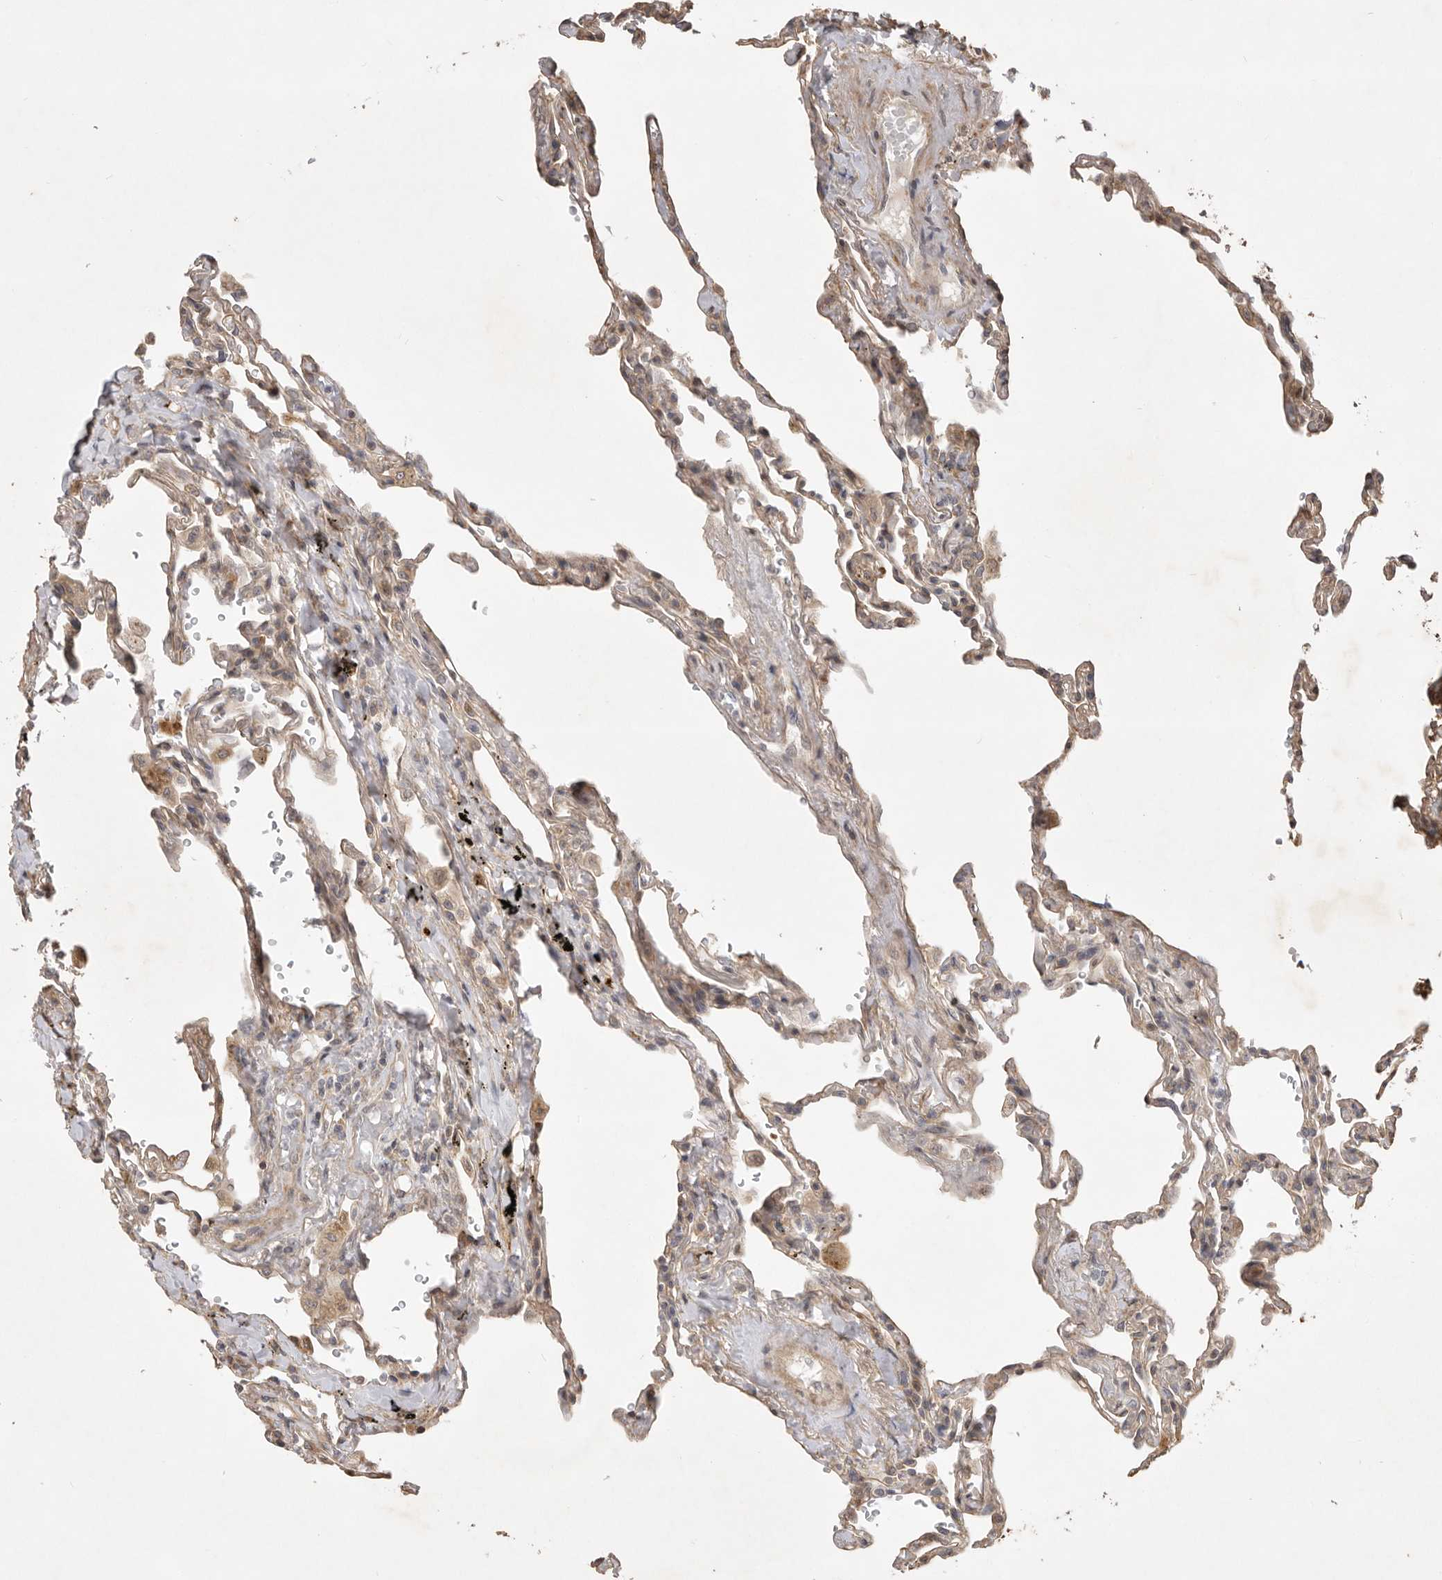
{"staining": {"intensity": "negative", "quantity": "none", "location": "none"}, "tissue": "lung", "cell_type": "Alveolar cells", "image_type": "normal", "snomed": [{"axis": "morphology", "description": "Normal tissue, NOS"}, {"axis": "topography", "description": "Lung"}], "caption": "Immunohistochemistry image of benign lung: lung stained with DAB reveals no significant protein expression in alveolar cells.", "gene": "DPH7", "patient": {"sex": "male", "age": 59}}